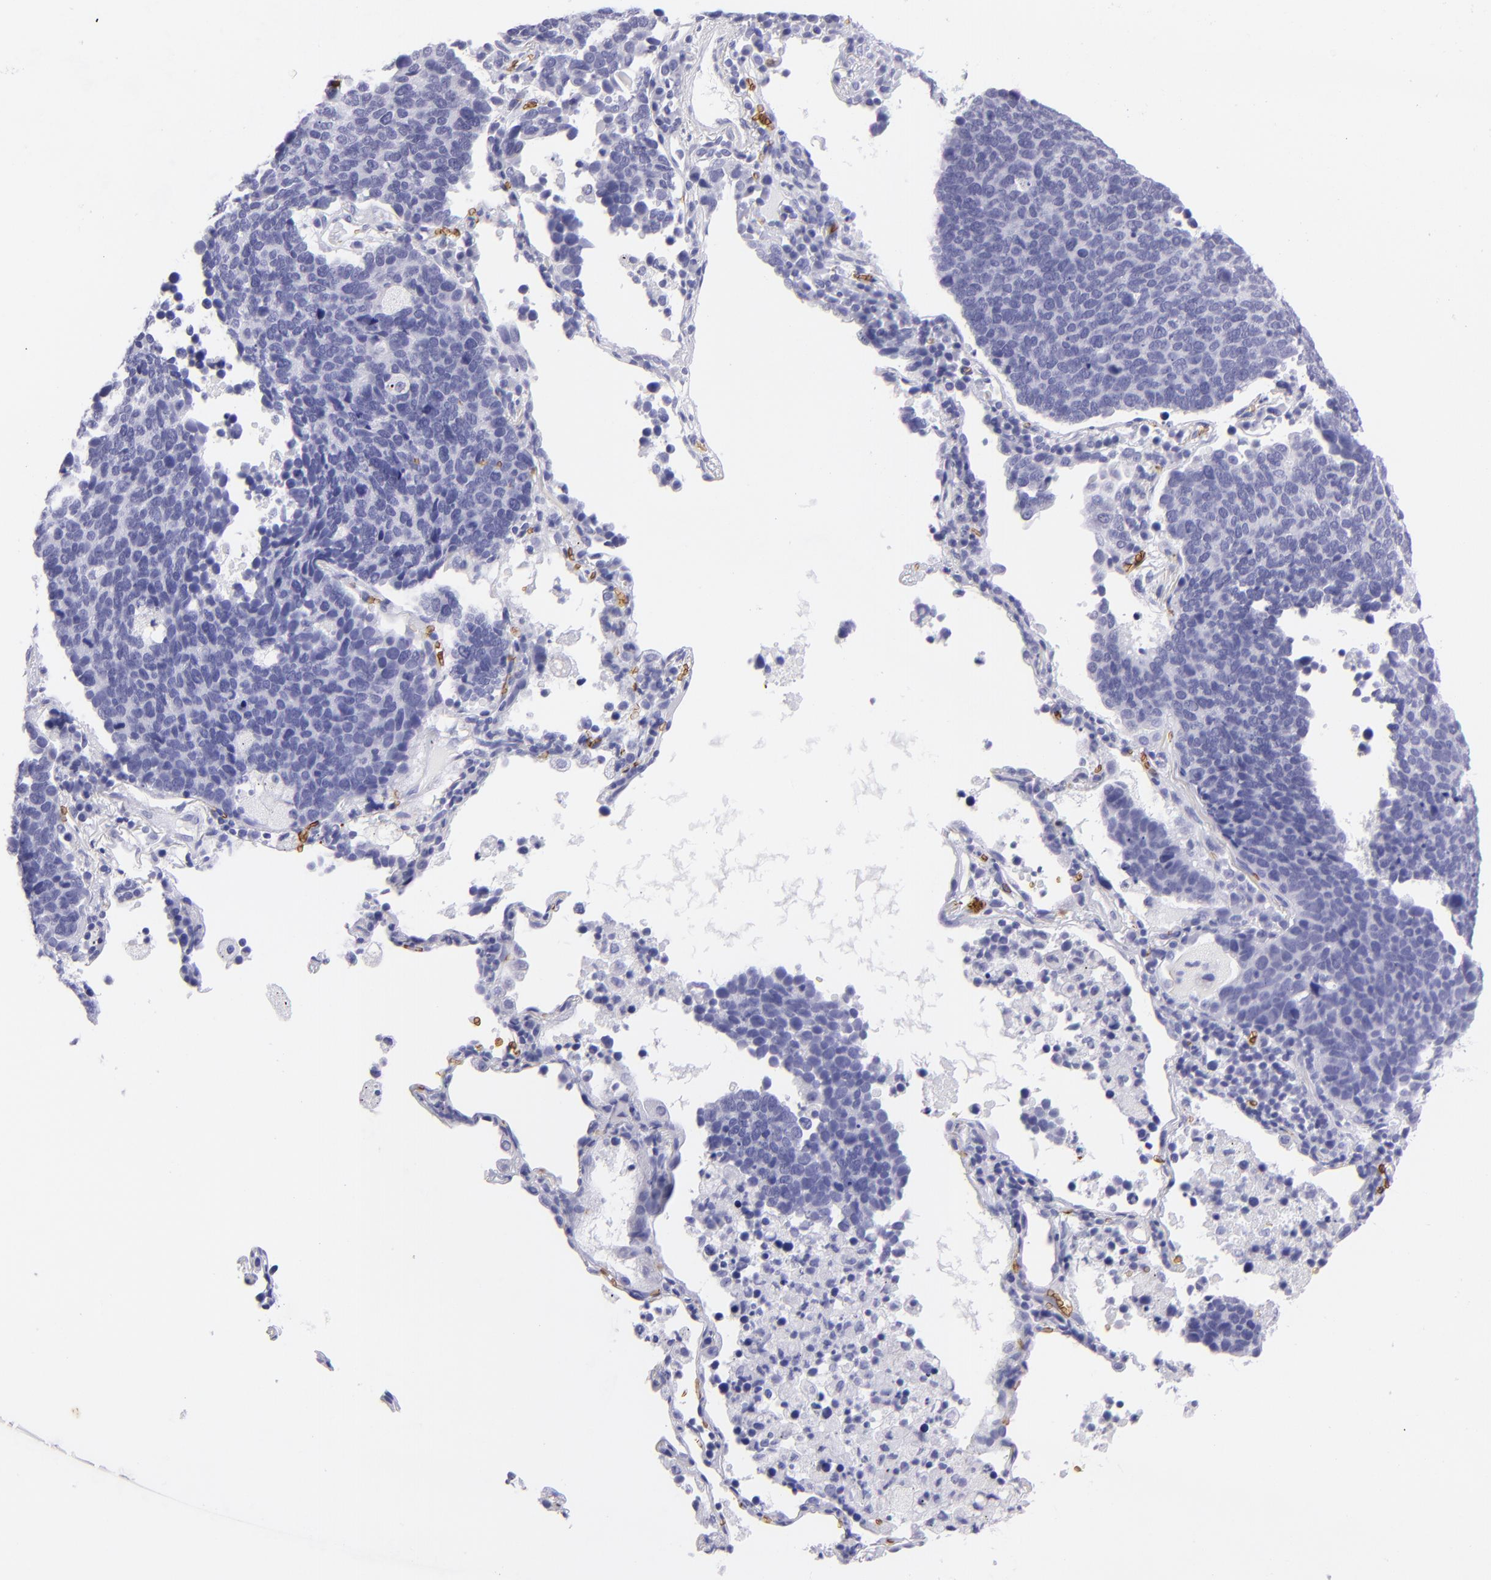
{"staining": {"intensity": "negative", "quantity": "none", "location": "none"}, "tissue": "lung cancer", "cell_type": "Tumor cells", "image_type": "cancer", "snomed": [{"axis": "morphology", "description": "Neoplasm, malignant, NOS"}, {"axis": "topography", "description": "Lung"}], "caption": "This image is of lung neoplasm (malignant) stained with IHC to label a protein in brown with the nuclei are counter-stained blue. There is no expression in tumor cells.", "gene": "GYPA", "patient": {"sex": "female", "age": 75}}